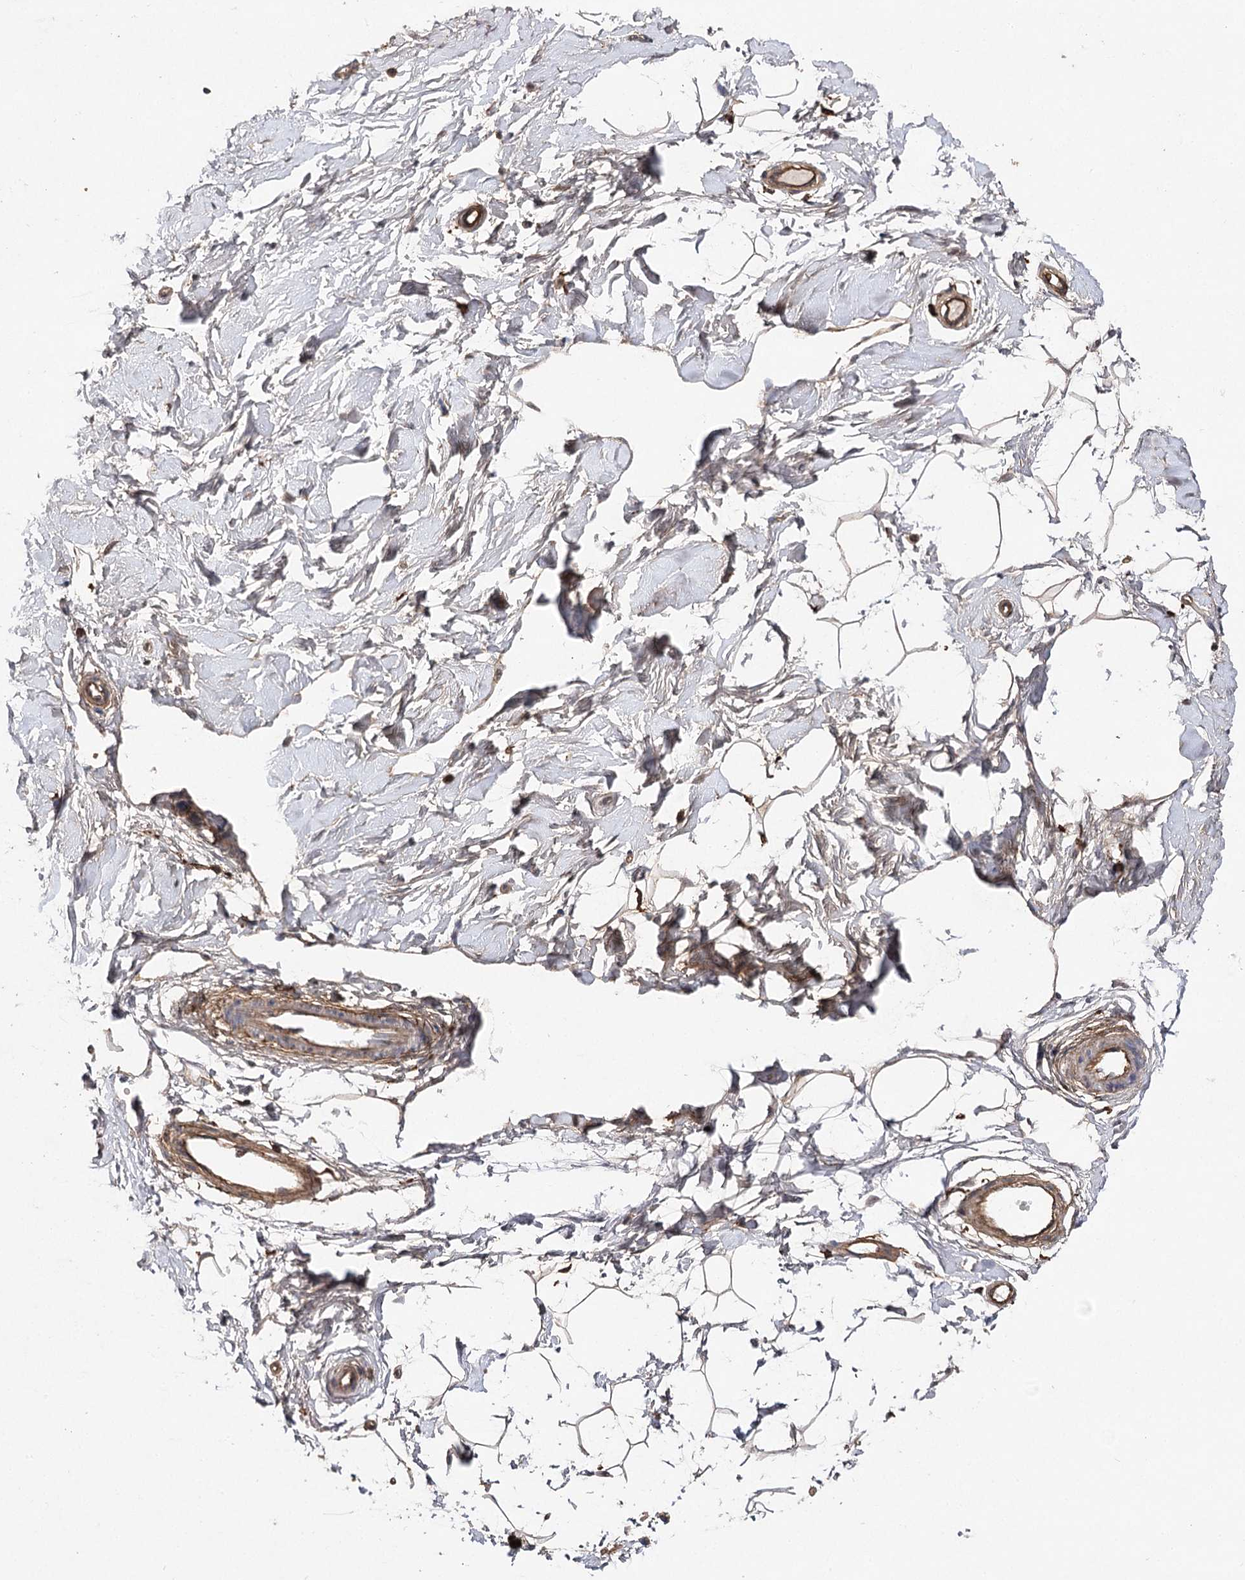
{"staining": {"intensity": "weak", "quantity": "25%-75%", "location": "cytoplasmic/membranous"}, "tissue": "adipose tissue", "cell_type": "Adipocytes", "image_type": "normal", "snomed": [{"axis": "morphology", "description": "Normal tissue, NOS"}, {"axis": "topography", "description": "Breast"}], "caption": "Protein staining of unremarkable adipose tissue shows weak cytoplasmic/membranous expression in about 25%-75% of adipocytes.", "gene": "OBSL1", "patient": {"sex": "female", "age": 23}}